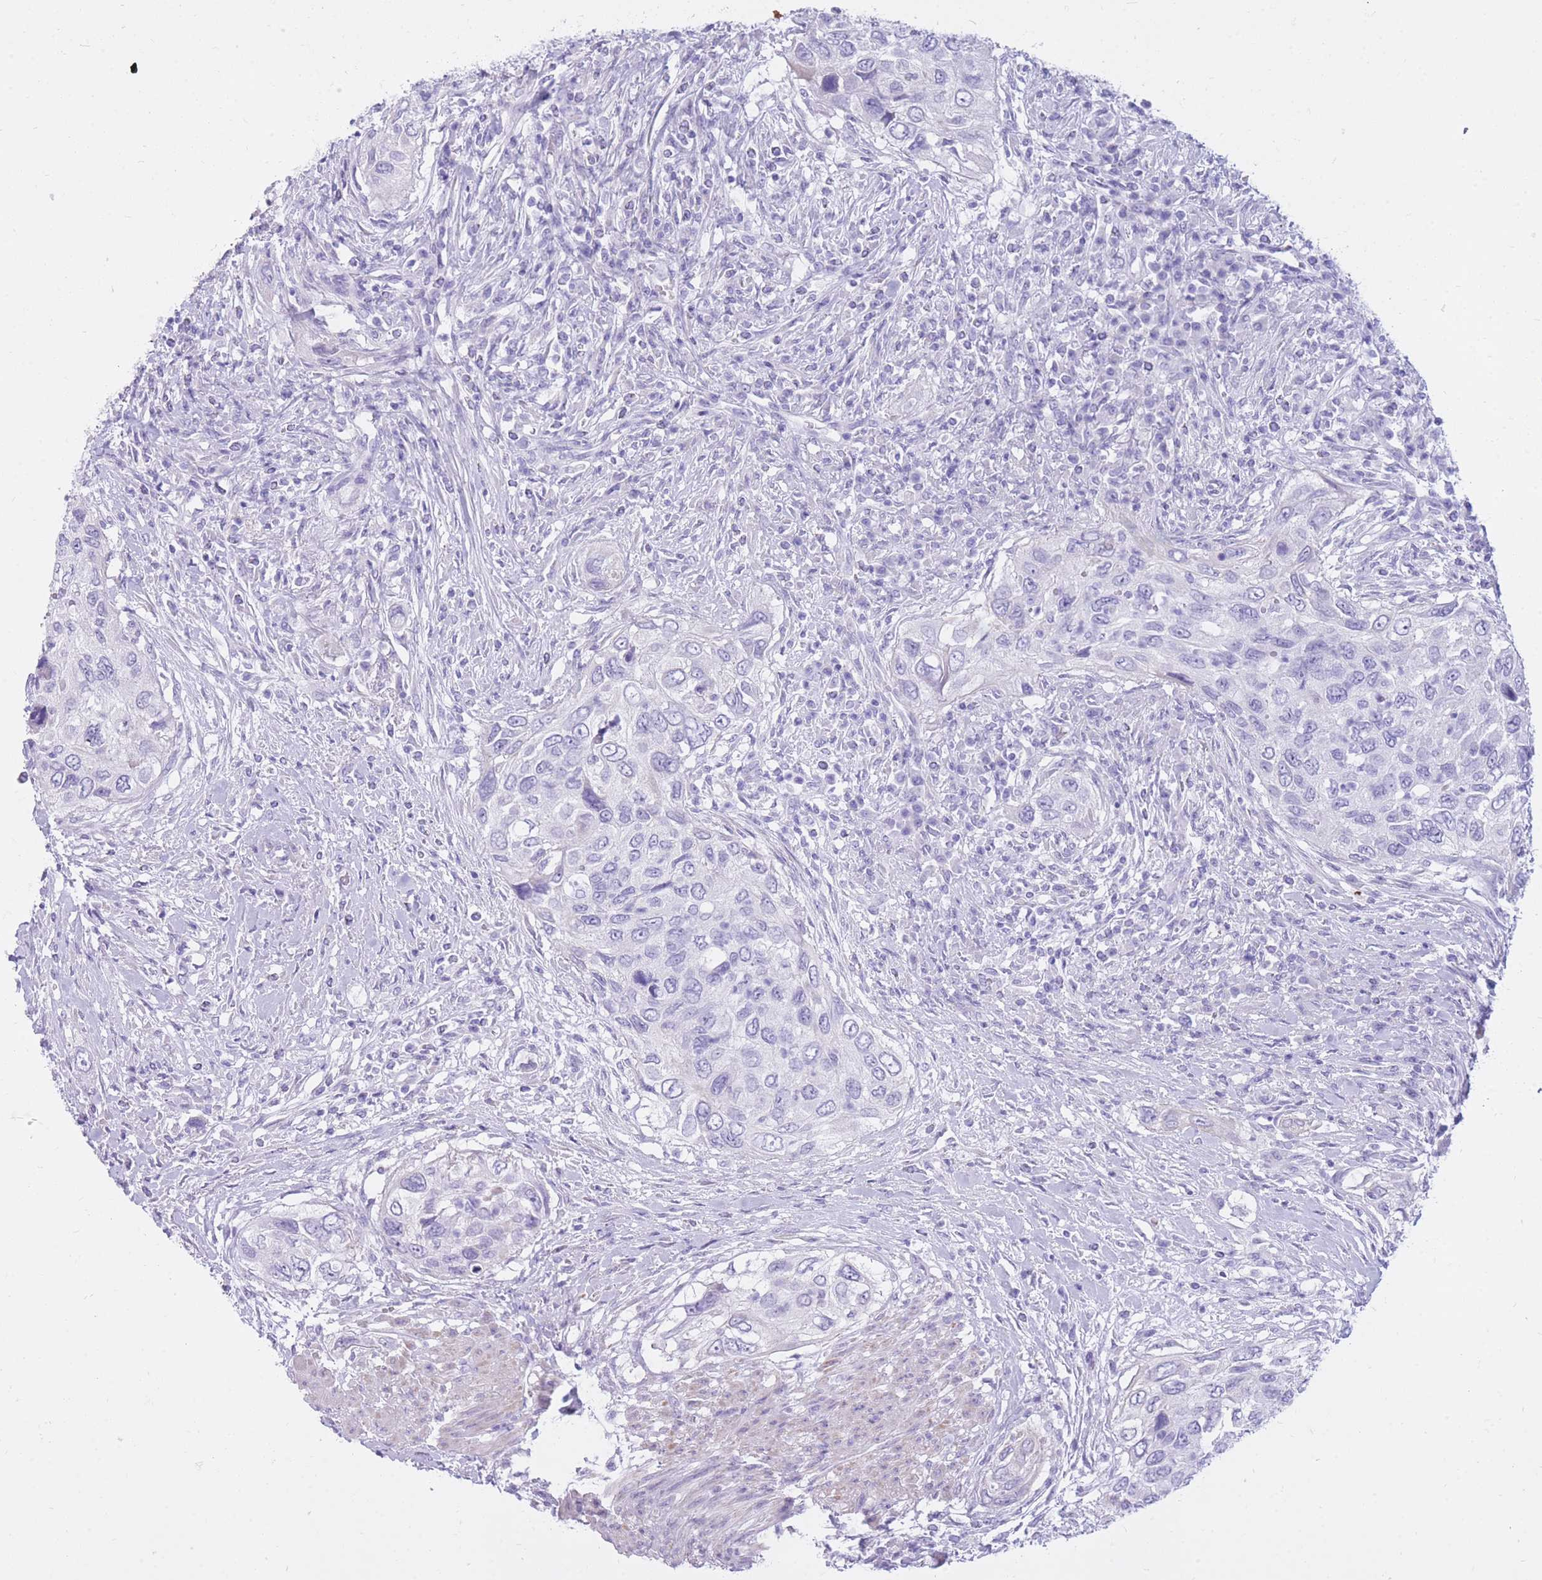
{"staining": {"intensity": "negative", "quantity": "none", "location": "none"}, "tissue": "urothelial cancer", "cell_type": "Tumor cells", "image_type": "cancer", "snomed": [{"axis": "morphology", "description": "Urothelial carcinoma, High grade"}, {"axis": "topography", "description": "Urinary bladder"}], "caption": "The immunohistochemistry image has no significant positivity in tumor cells of urothelial cancer tissue.", "gene": "CYP21A2", "patient": {"sex": "female", "age": 60}}